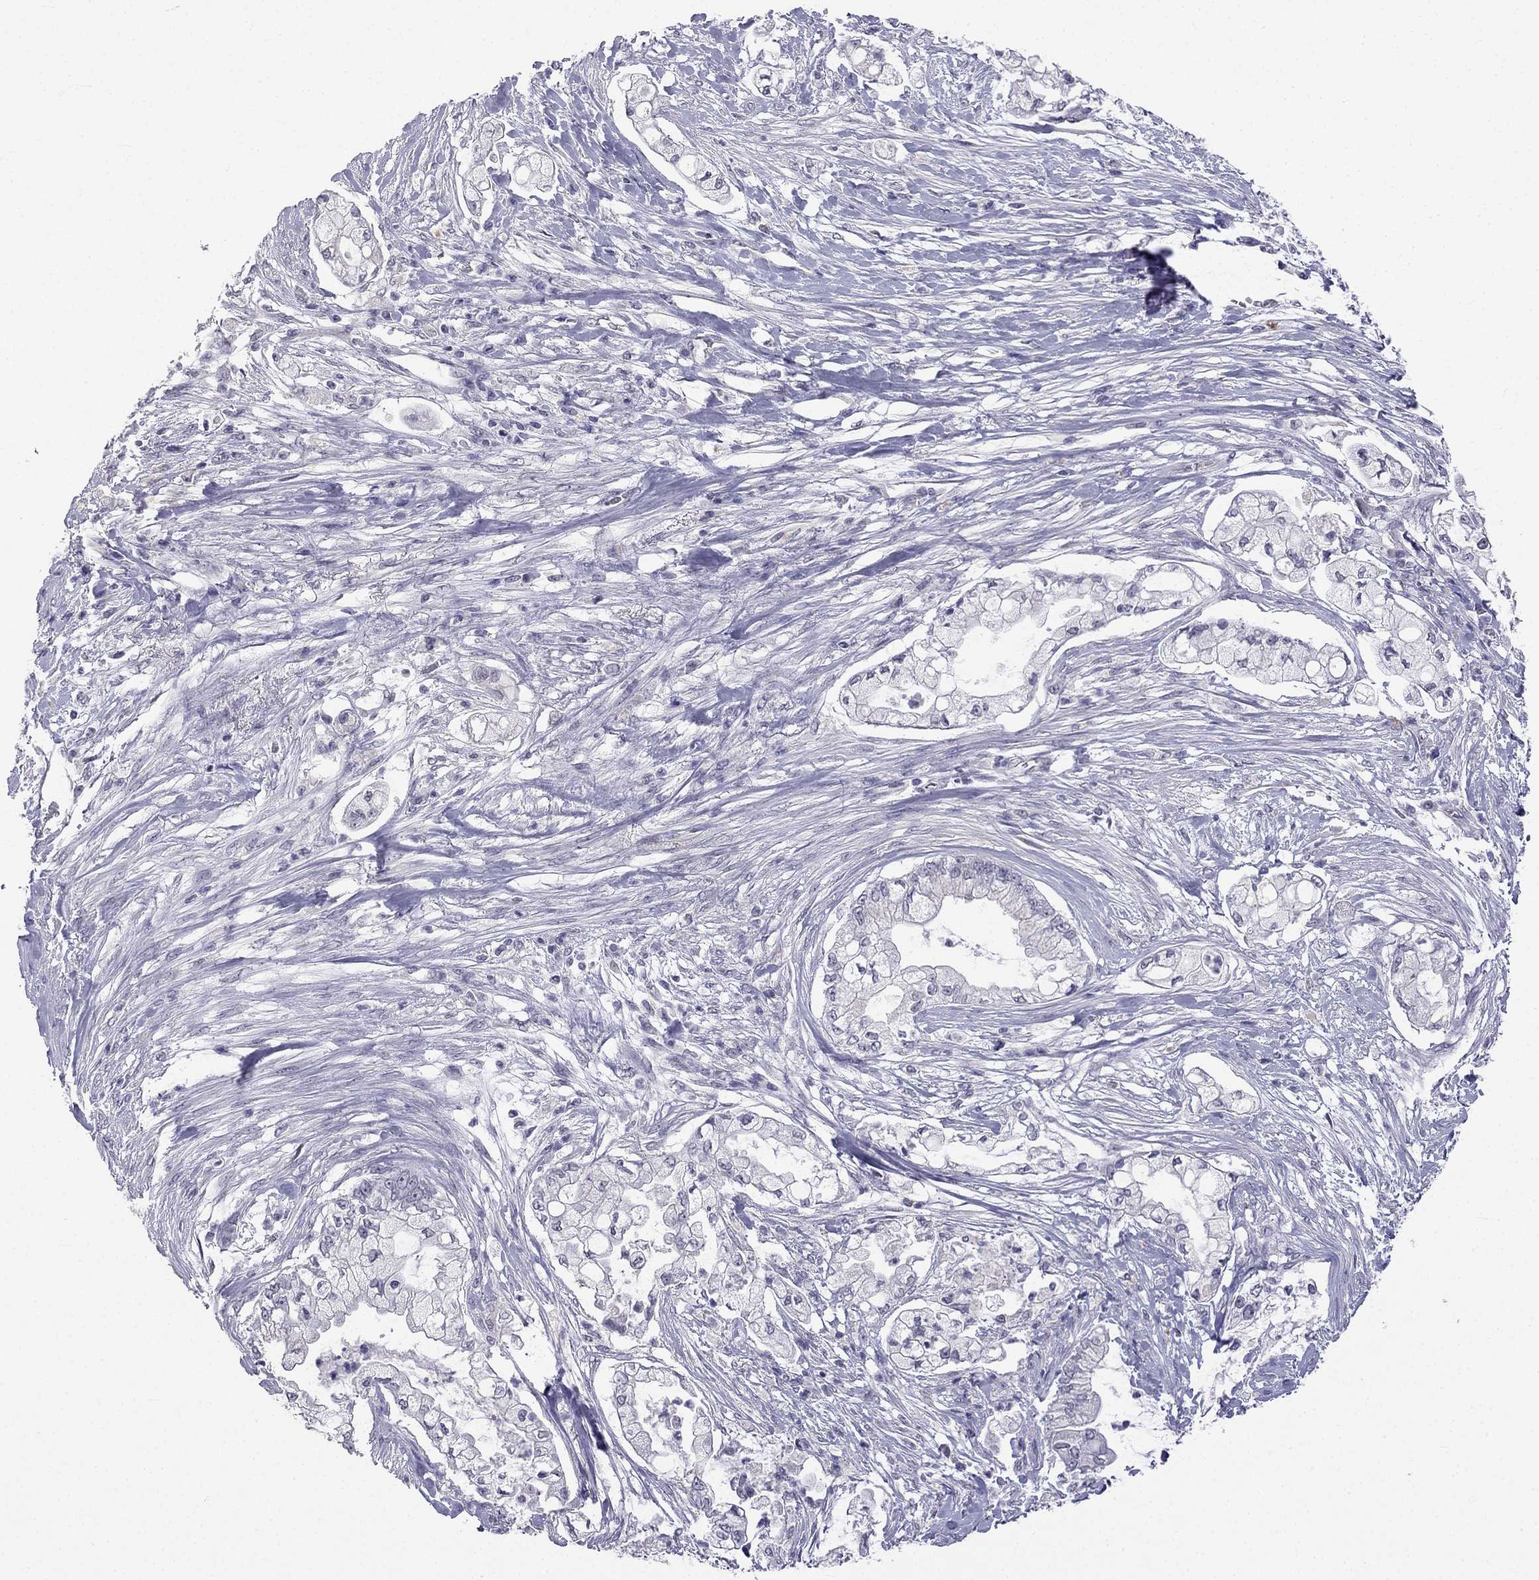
{"staining": {"intensity": "negative", "quantity": "none", "location": "none"}, "tissue": "pancreatic cancer", "cell_type": "Tumor cells", "image_type": "cancer", "snomed": [{"axis": "morphology", "description": "Adenocarcinoma, NOS"}, {"axis": "topography", "description": "Pancreas"}], "caption": "Tumor cells show no significant staining in pancreatic adenocarcinoma. (DAB (3,3'-diaminobenzidine) immunohistochemistry visualized using brightfield microscopy, high magnification).", "gene": "C5orf49", "patient": {"sex": "female", "age": 69}}